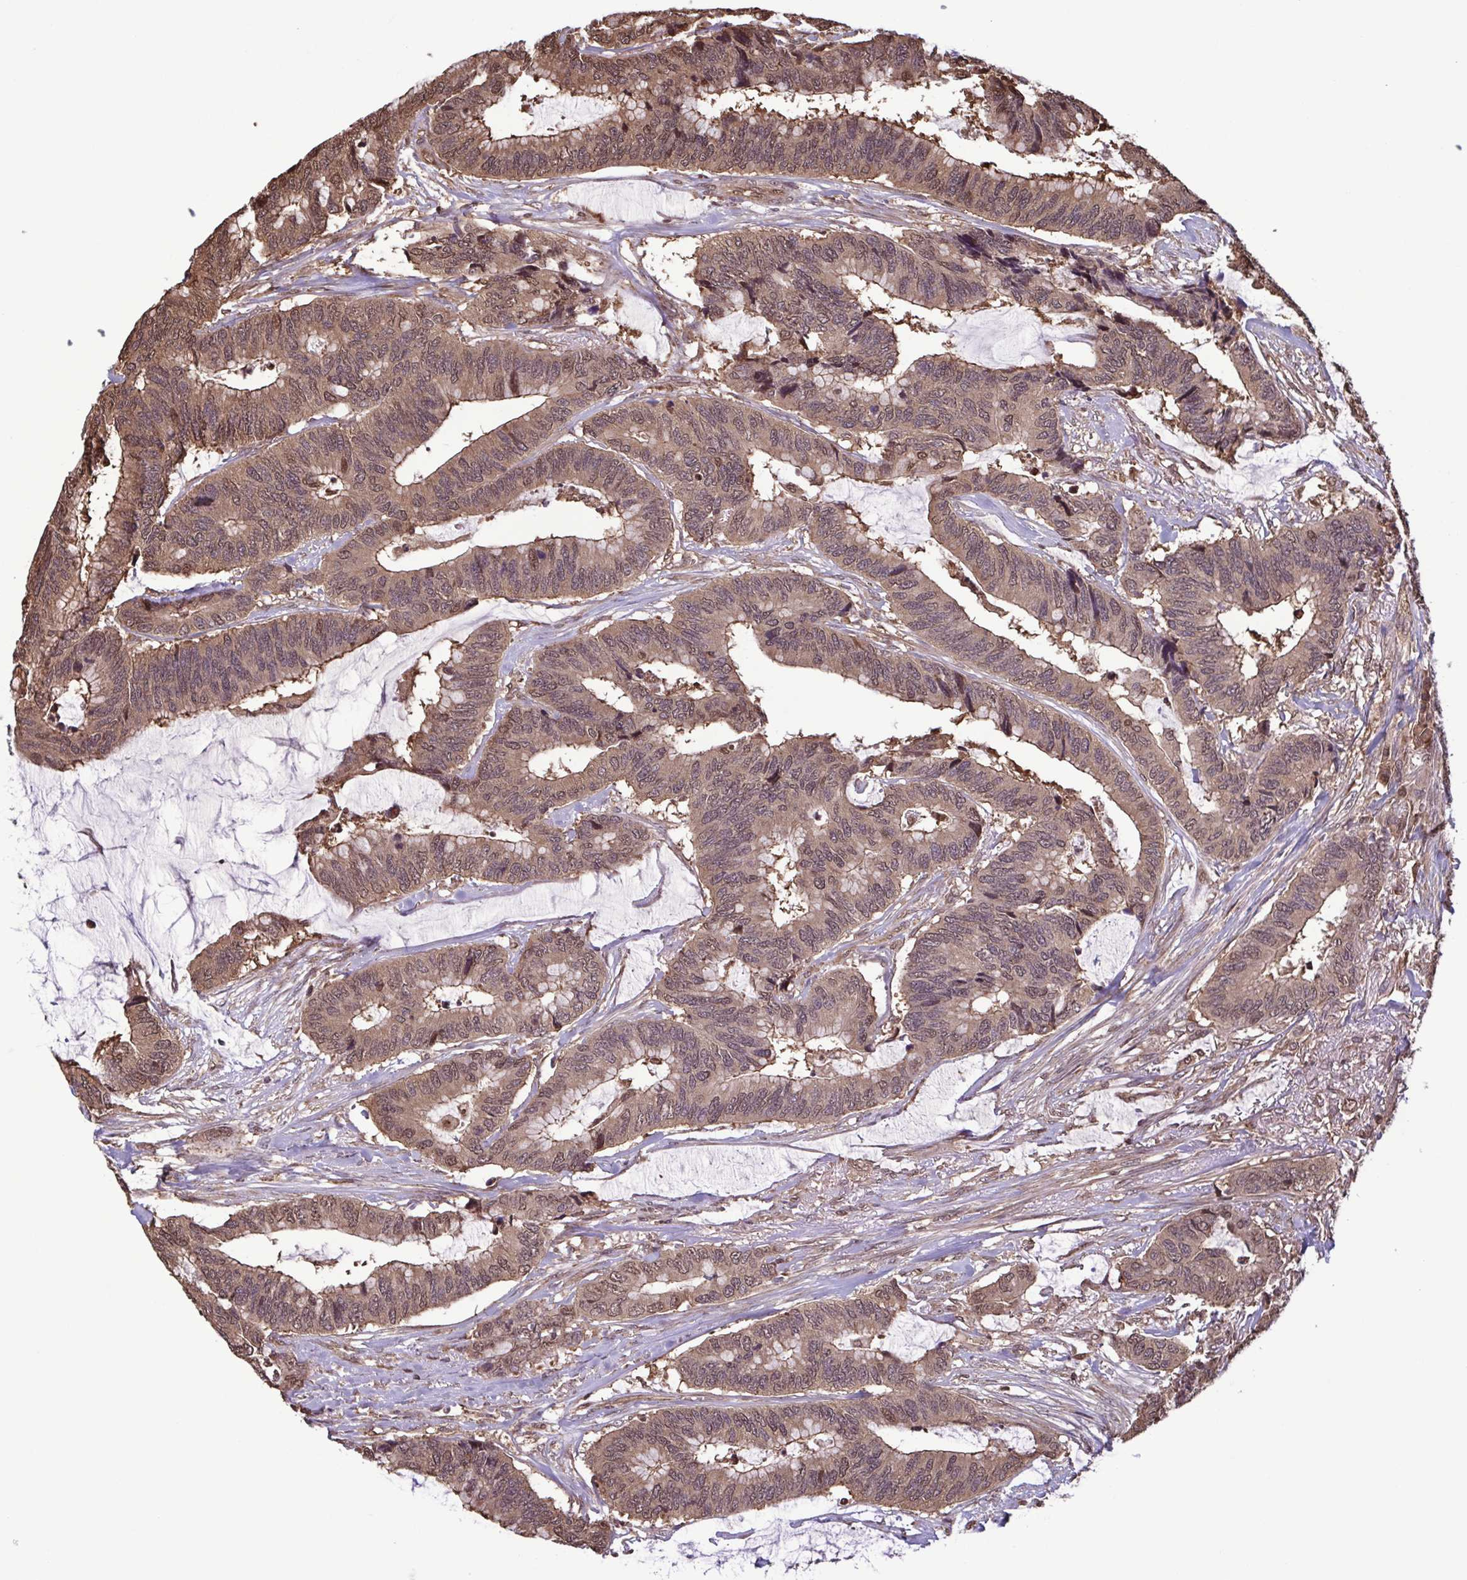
{"staining": {"intensity": "moderate", "quantity": ">75%", "location": "cytoplasmic/membranous,nuclear"}, "tissue": "colorectal cancer", "cell_type": "Tumor cells", "image_type": "cancer", "snomed": [{"axis": "morphology", "description": "Adenocarcinoma, NOS"}, {"axis": "topography", "description": "Rectum"}], "caption": "Protein analysis of colorectal cancer tissue demonstrates moderate cytoplasmic/membranous and nuclear staining in approximately >75% of tumor cells.", "gene": "SEC63", "patient": {"sex": "female", "age": 59}}